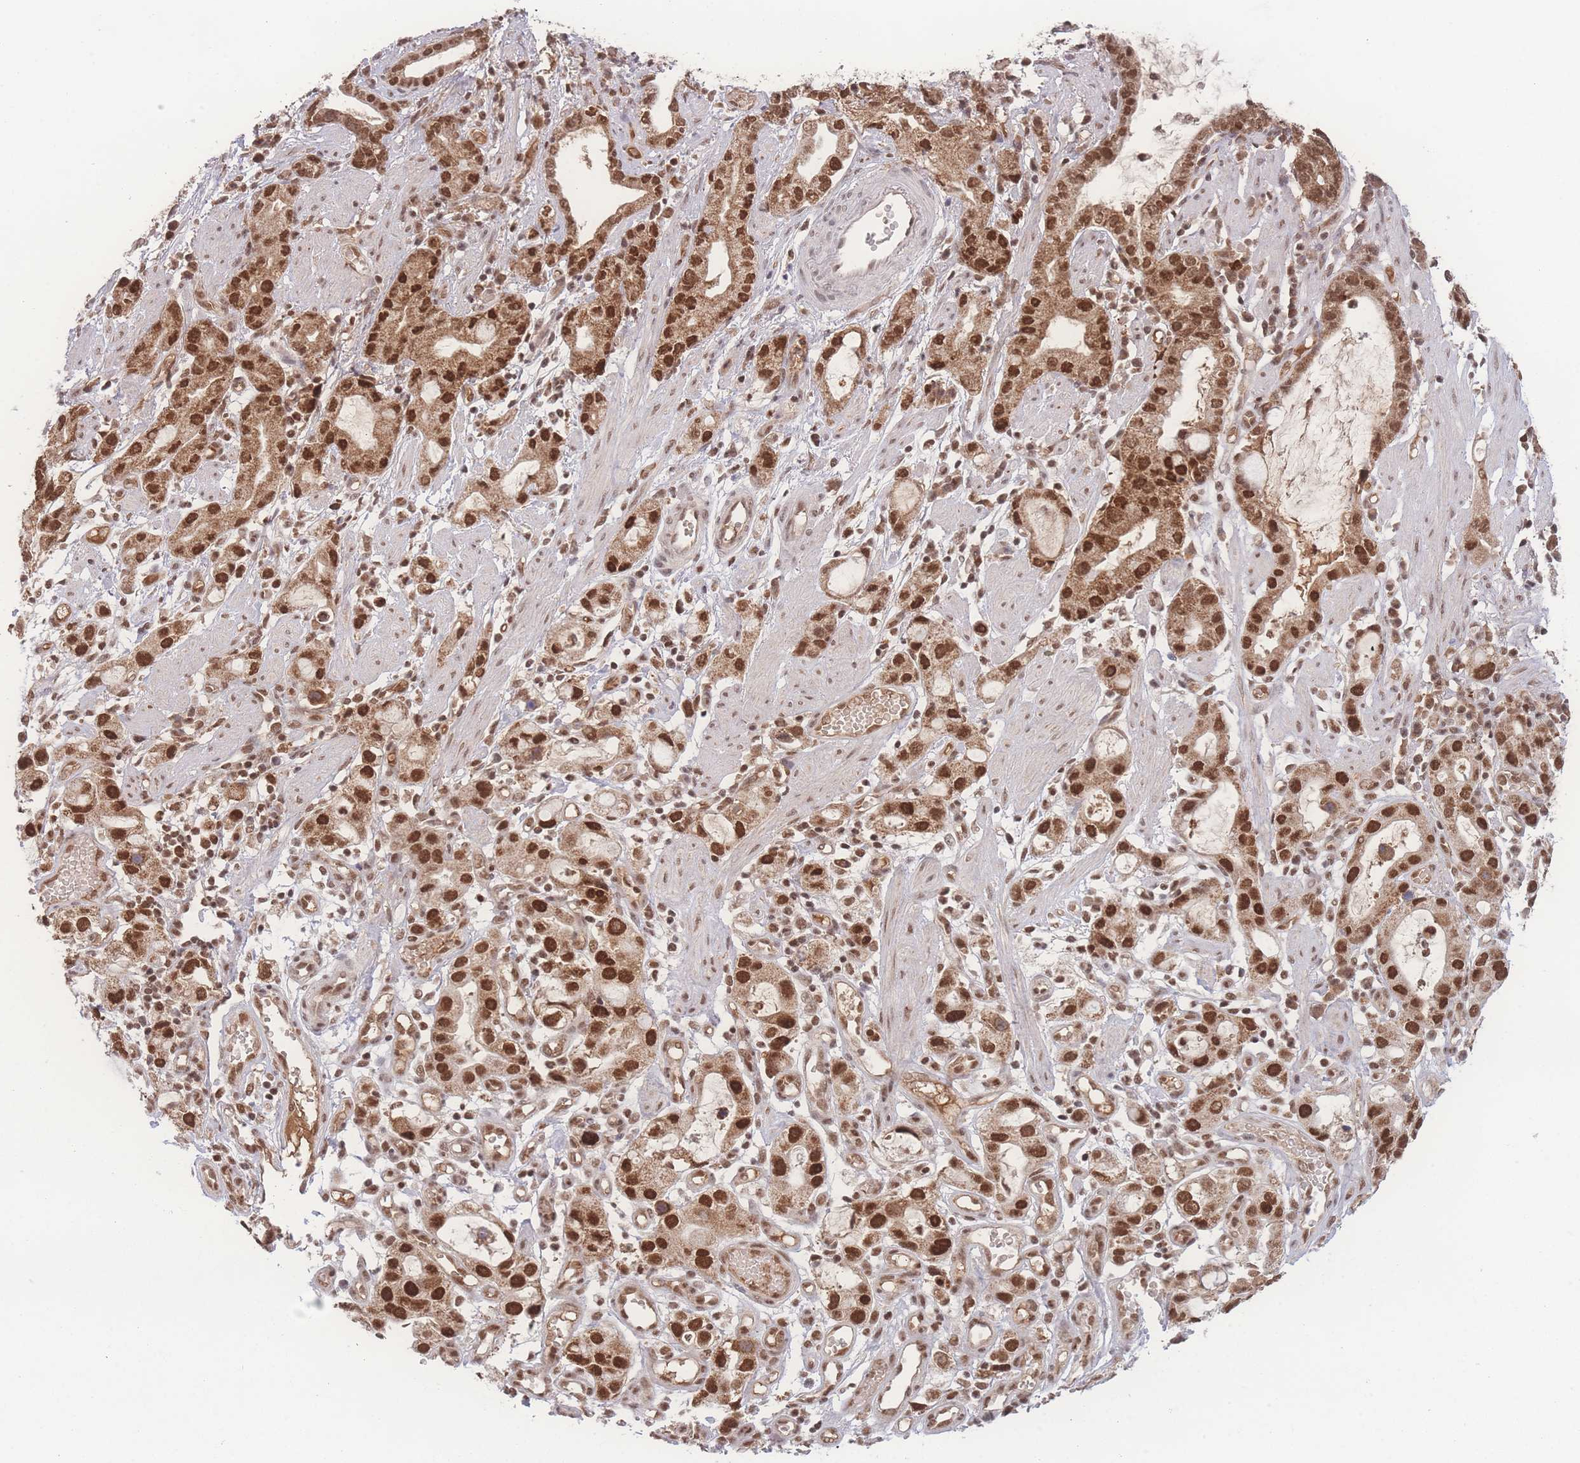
{"staining": {"intensity": "strong", "quantity": ">75%", "location": "nuclear"}, "tissue": "stomach cancer", "cell_type": "Tumor cells", "image_type": "cancer", "snomed": [{"axis": "morphology", "description": "Adenocarcinoma, NOS"}, {"axis": "topography", "description": "Stomach"}], "caption": "A histopathology image of human stomach cancer (adenocarcinoma) stained for a protein shows strong nuclear brown staining in tumor cells. (brown staining indicates protein expression, while blue staining denotes nuclei).", "gene": "RAVER1", "patient": {"sex": "male", "age": 55}}